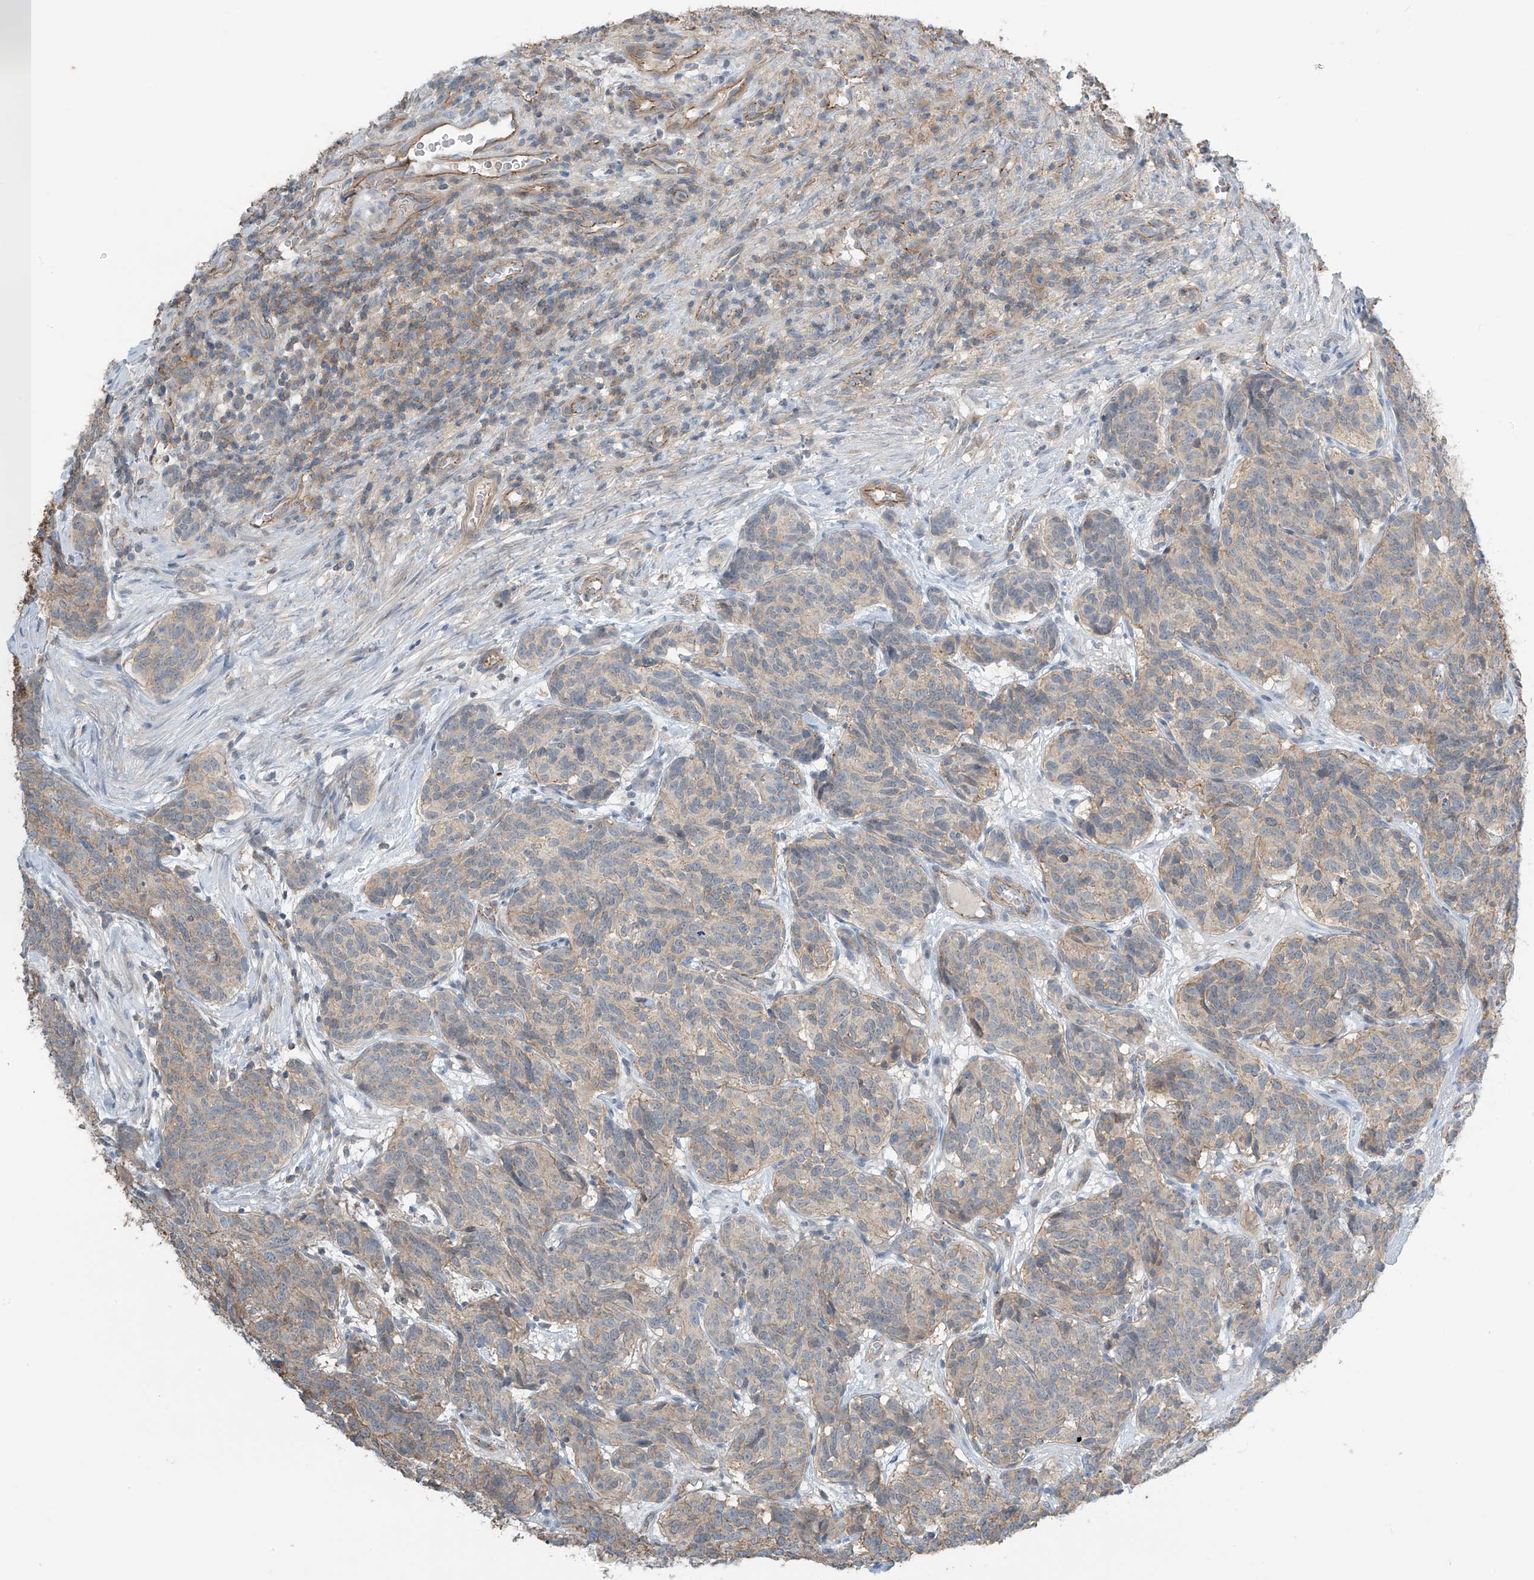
{"staining": {"intensity": "weak", "quantity": "<25%", "location": "cytoplasmic/membranous"}, "tissue": "carcinoid", "cell_type": "Tumor cells", "image_type": "cancer", "snomed": [{"axis": "morphology", "description": "Carcinoid, malignant, NOS"}, {"axis": "topography", "description": "Lung"}], "caption": "A high-resolution micrograph shows IHC staining of malignant carcinoid, which exhibits no significant expression in tumor cells.", "gene": "SLC9A2", "patient": {"sex": "female", "age": 46}}